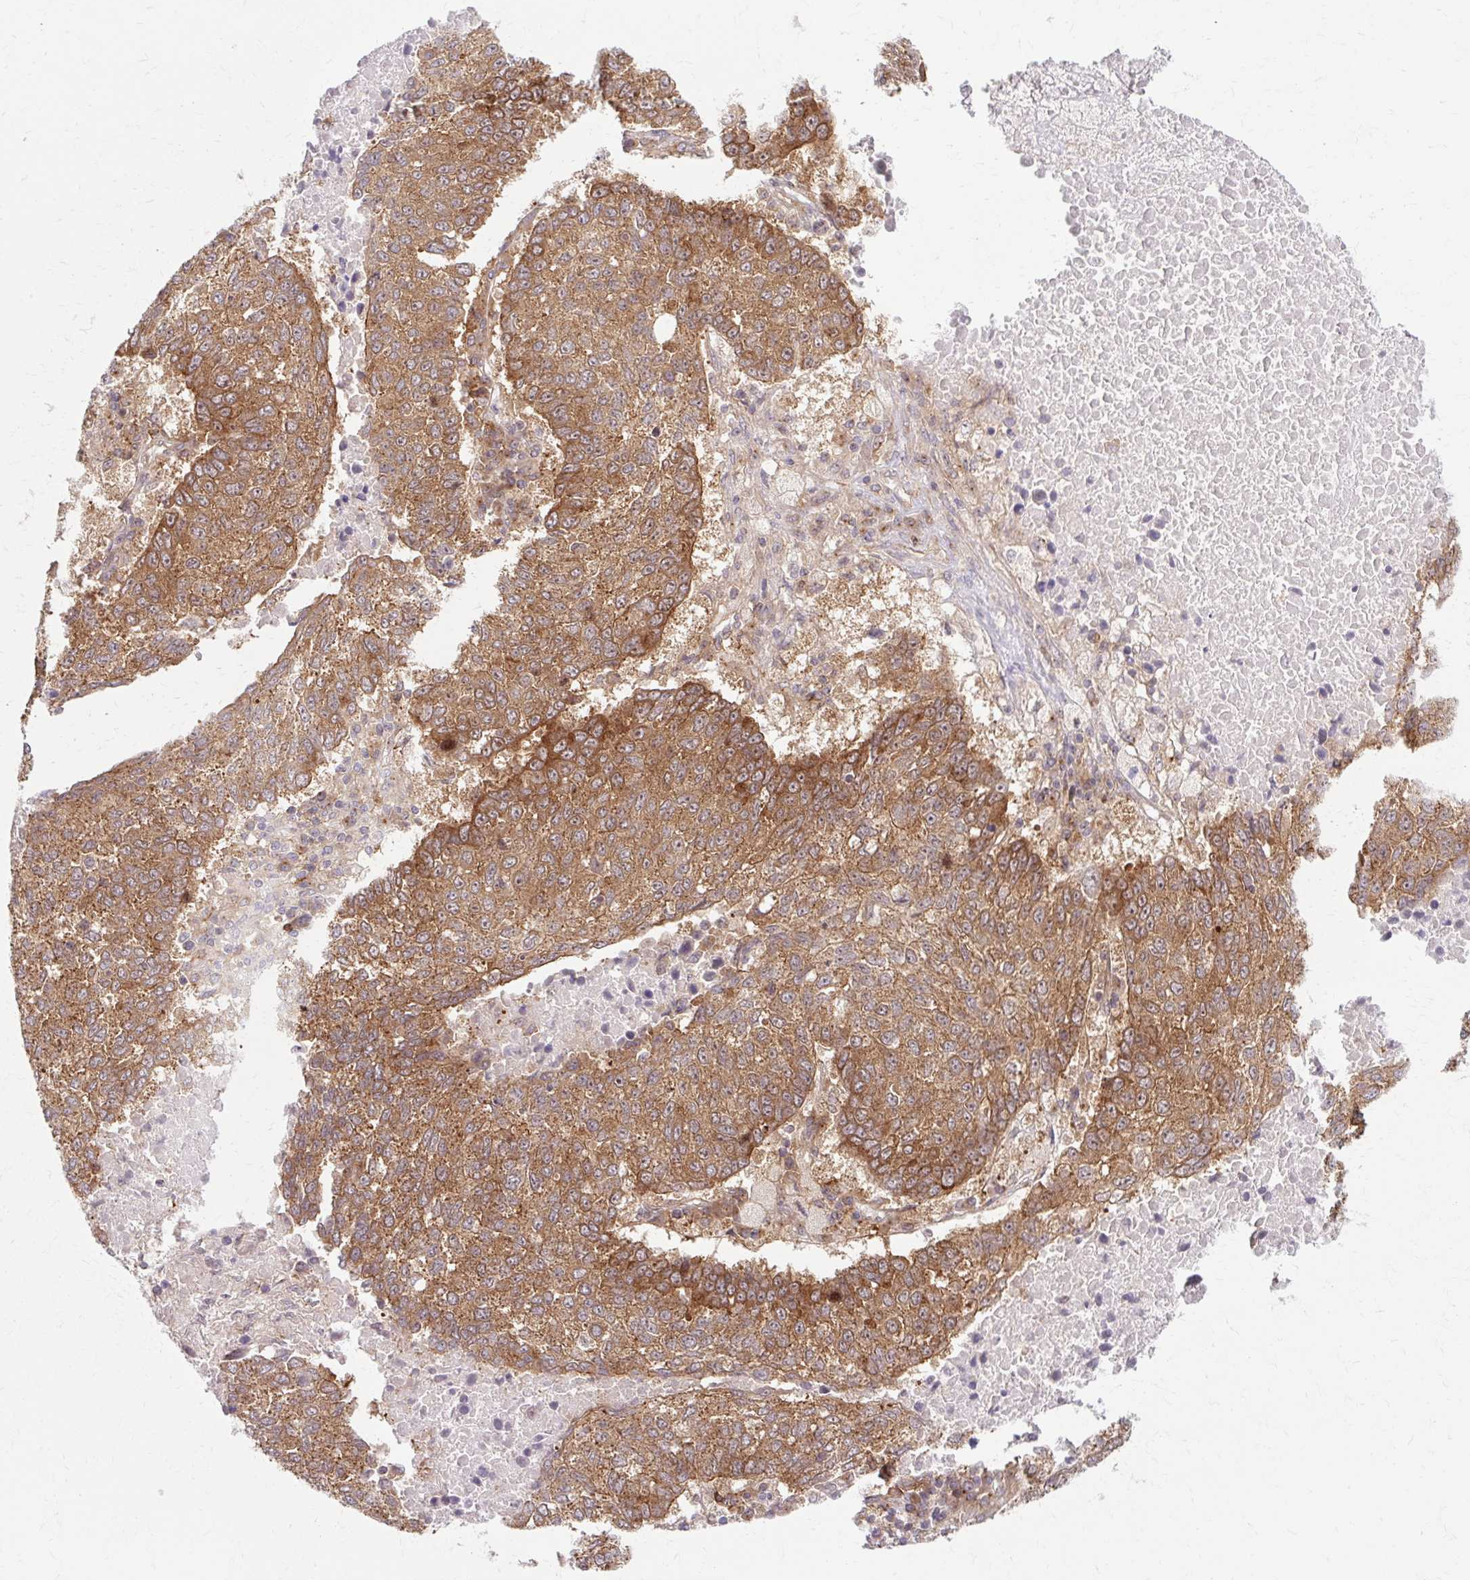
{"staining": {"intensity": "moderate", "quantity": ">75%", "location": "cytoplasmic/membranous"}, "tissue": "lung cancer", "cell_type": "Tumor cells", "image_type": "cancer", "snomed": [{"axis": "morphology", "description": "Squamous cell carcinoma, NOS"}, {"axis": "topography", "description": "Lung"}], "caption": "Tumor cells reveal medium levels of moderate cytoplasmic/membranous expression in about >75% of cells in human lung cancer. Nuclei are stained in blue.", "gene": "MZT2B", "patient": {"sex": "male", "age": 73}}